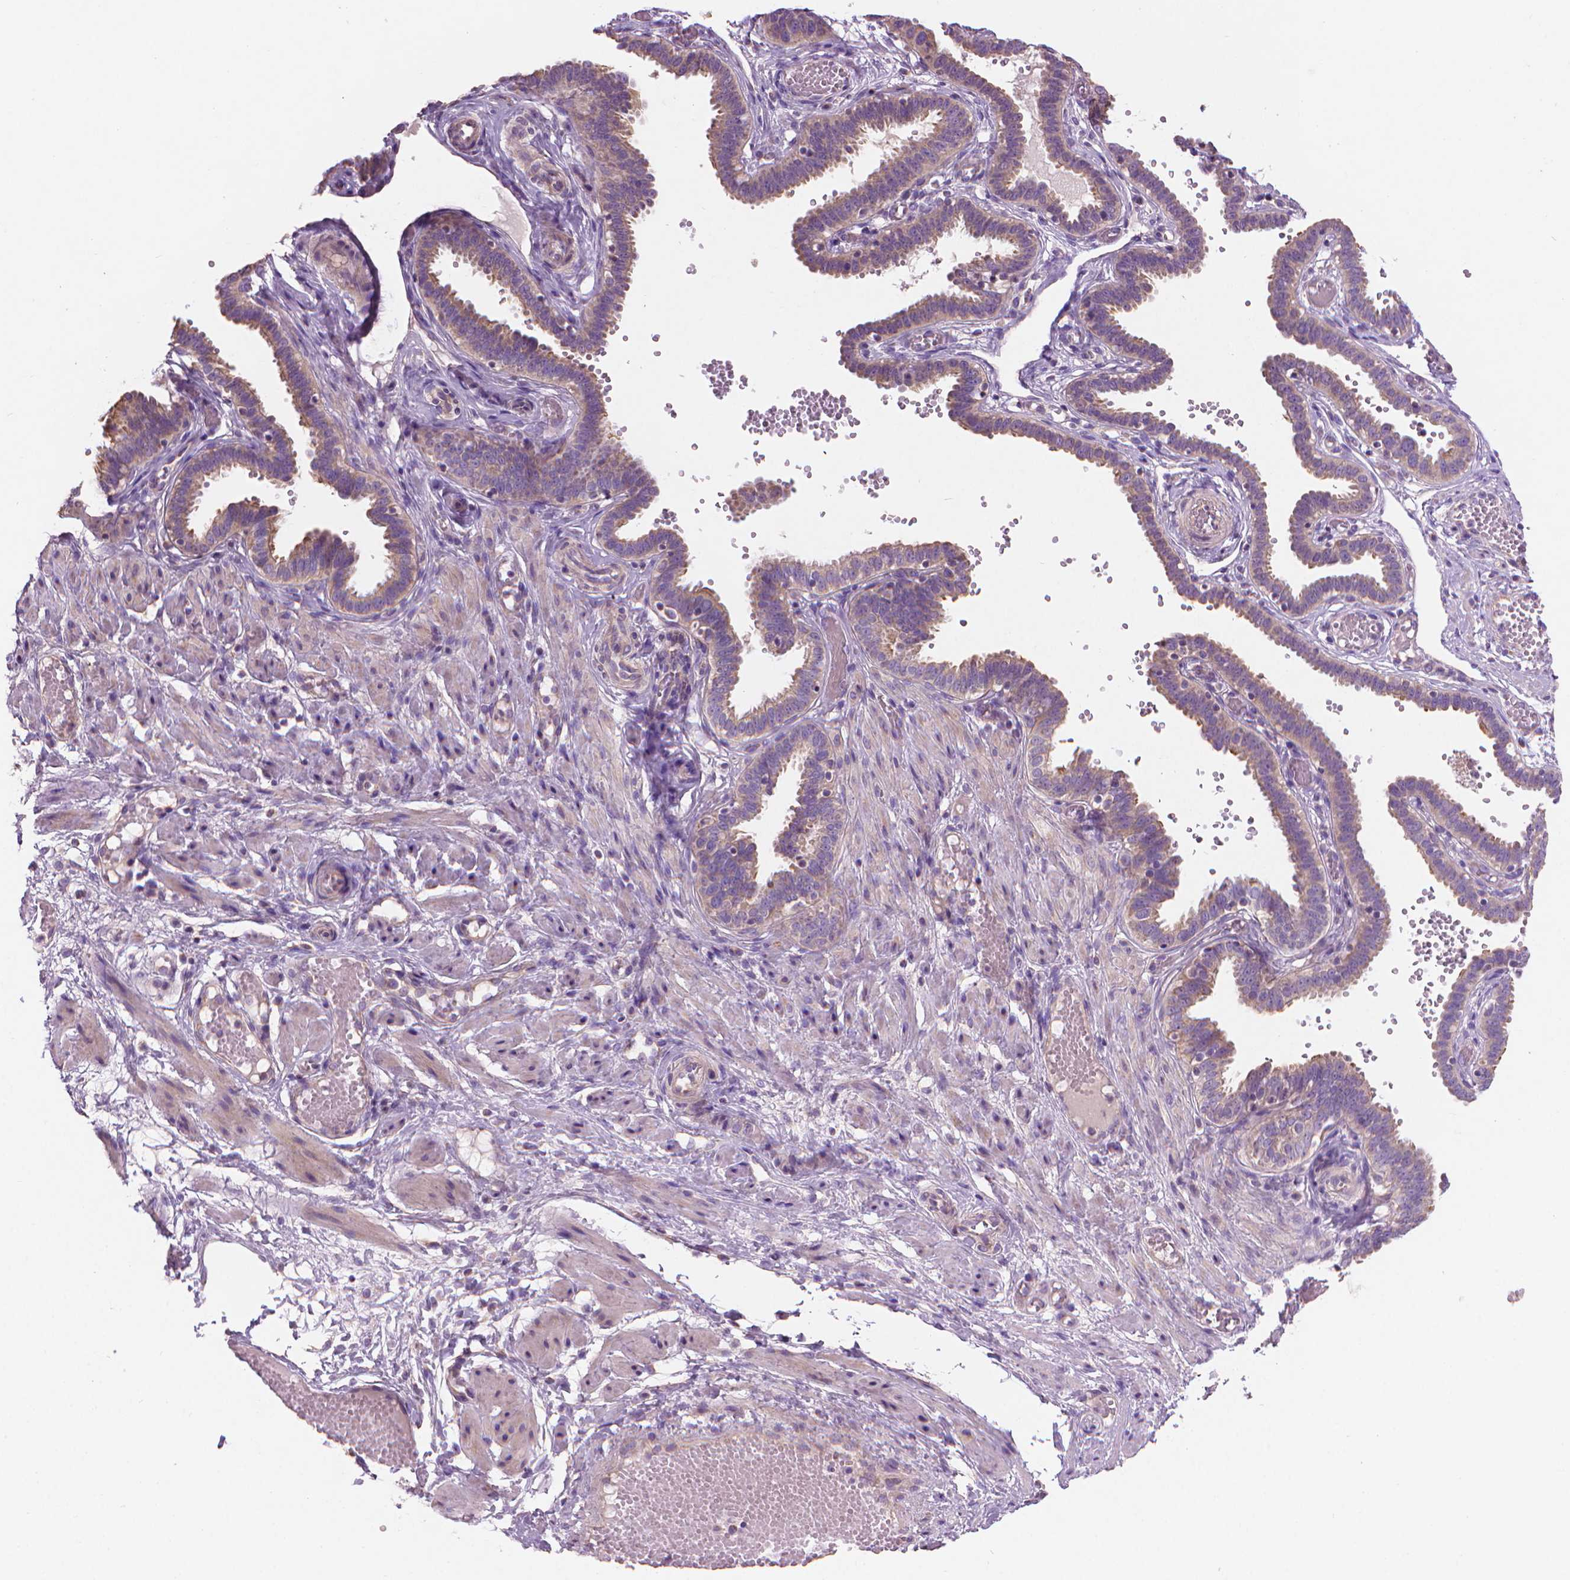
{"staining": {"intensity": "strong", "quantity": "<25%", "location": "cytoplasmic/membranous"}, "tissue": "fallopian tube", "cell_type": "Glandular cells", "image_type": "normal", "snomed": [{"axis": "morphology", "description": "Normal tissue, NOS"}, {"axis": "topography", "description": "Fallopian tube"}], "caption": "Strong cytoplasmic/membranous protein positivity is appreciated in about <25% of glandular cells in fallopian tube.", "gene": "TTC29", "patient": {"sex": "female", "age": 37}}